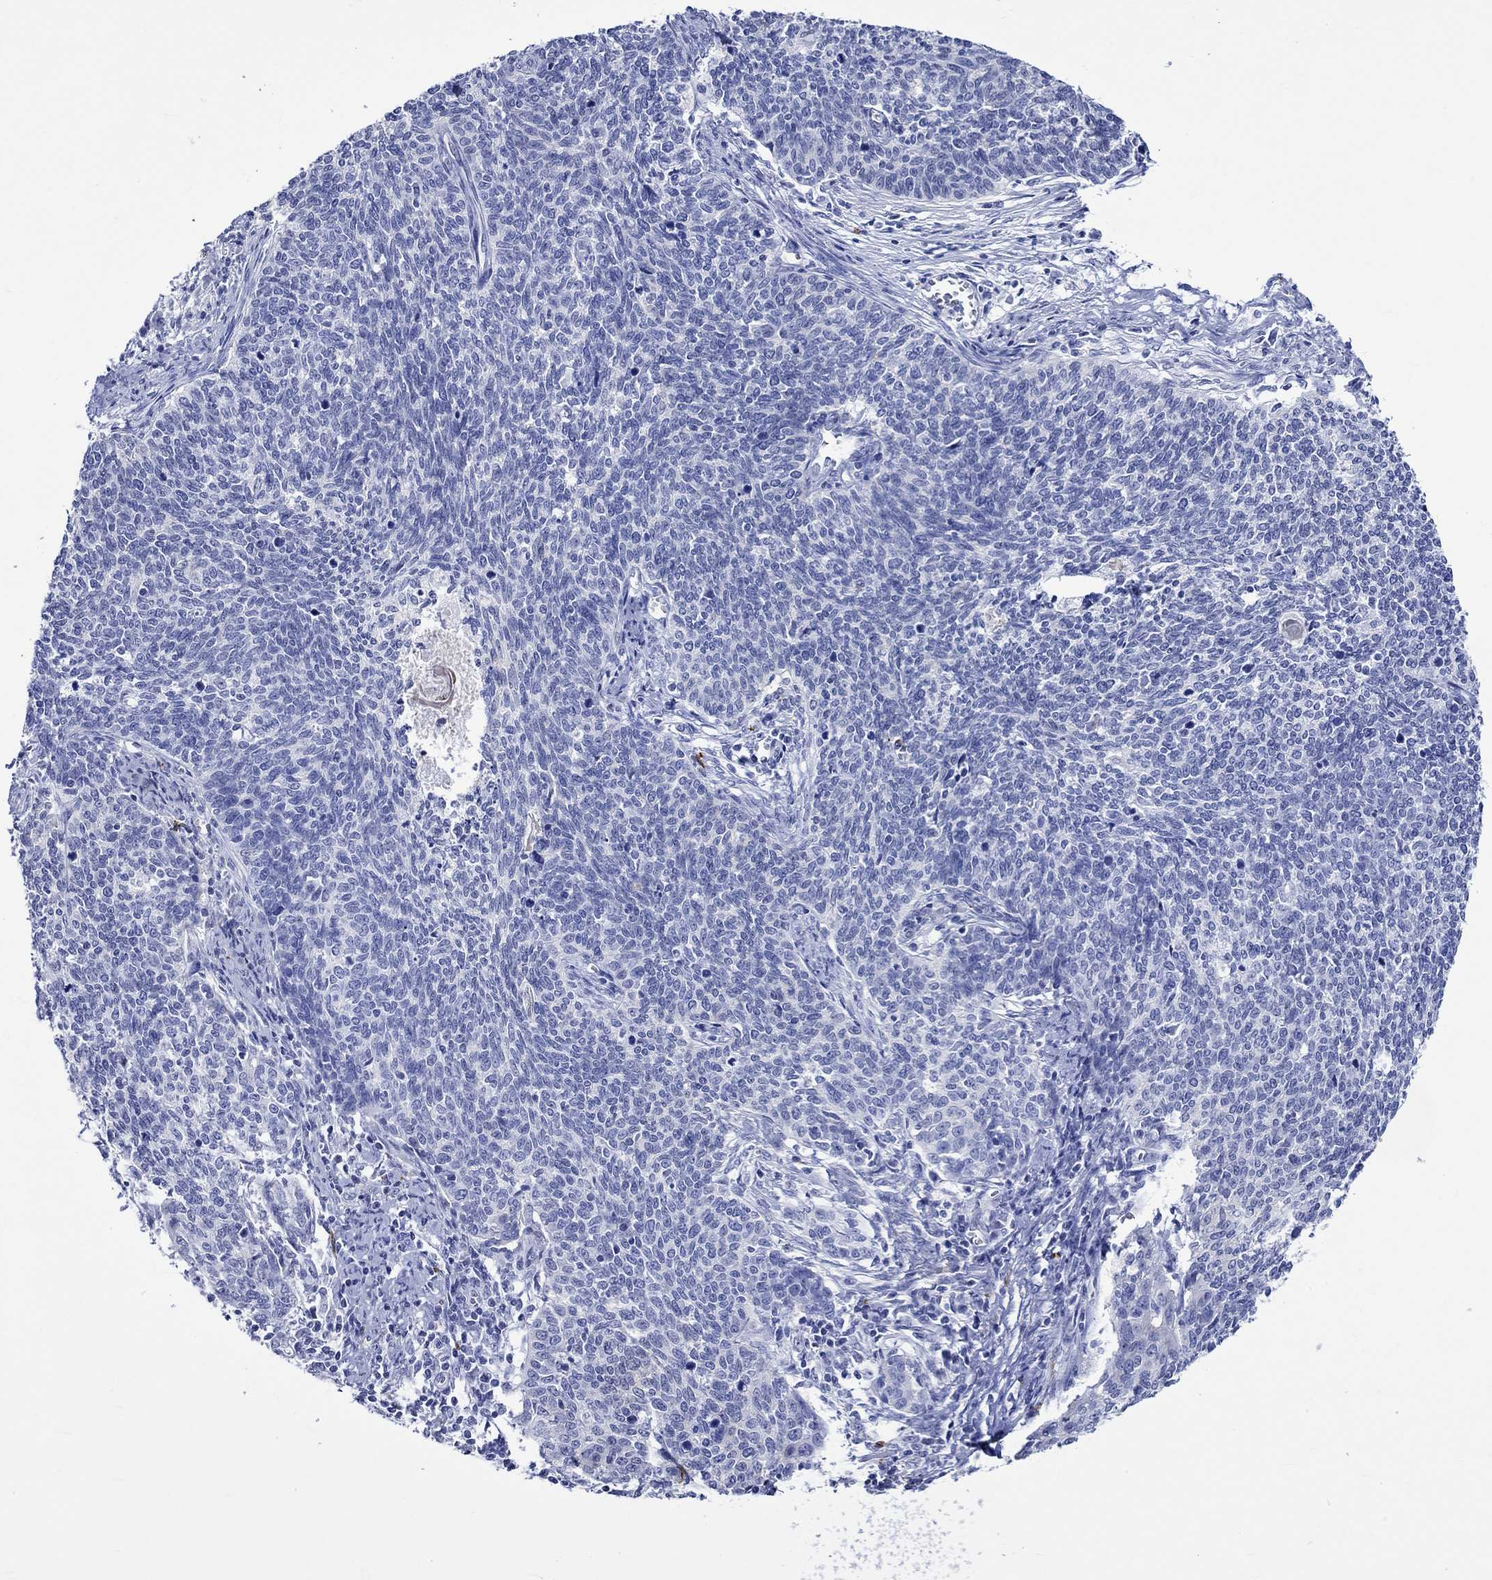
{"staining": {"intensity": "negative", "quantity": "none", "location": "none"}, "tissue": "cervical cancer", "cell_type": "Tumor cells", "image_type": "cancer", "snomed": [{"axis": "morphology", "description": "Squamous cell carcinoma, NOS"}, {"axis": "topography", "description": "Cervix"}], "caption": "This is an immunohistochemistry micrograph of cervical squamous cell carcinoma. There is no expression in tumor cells.", "gene": "CRYAB", "patient": {"sex": "female", "age": 39}}